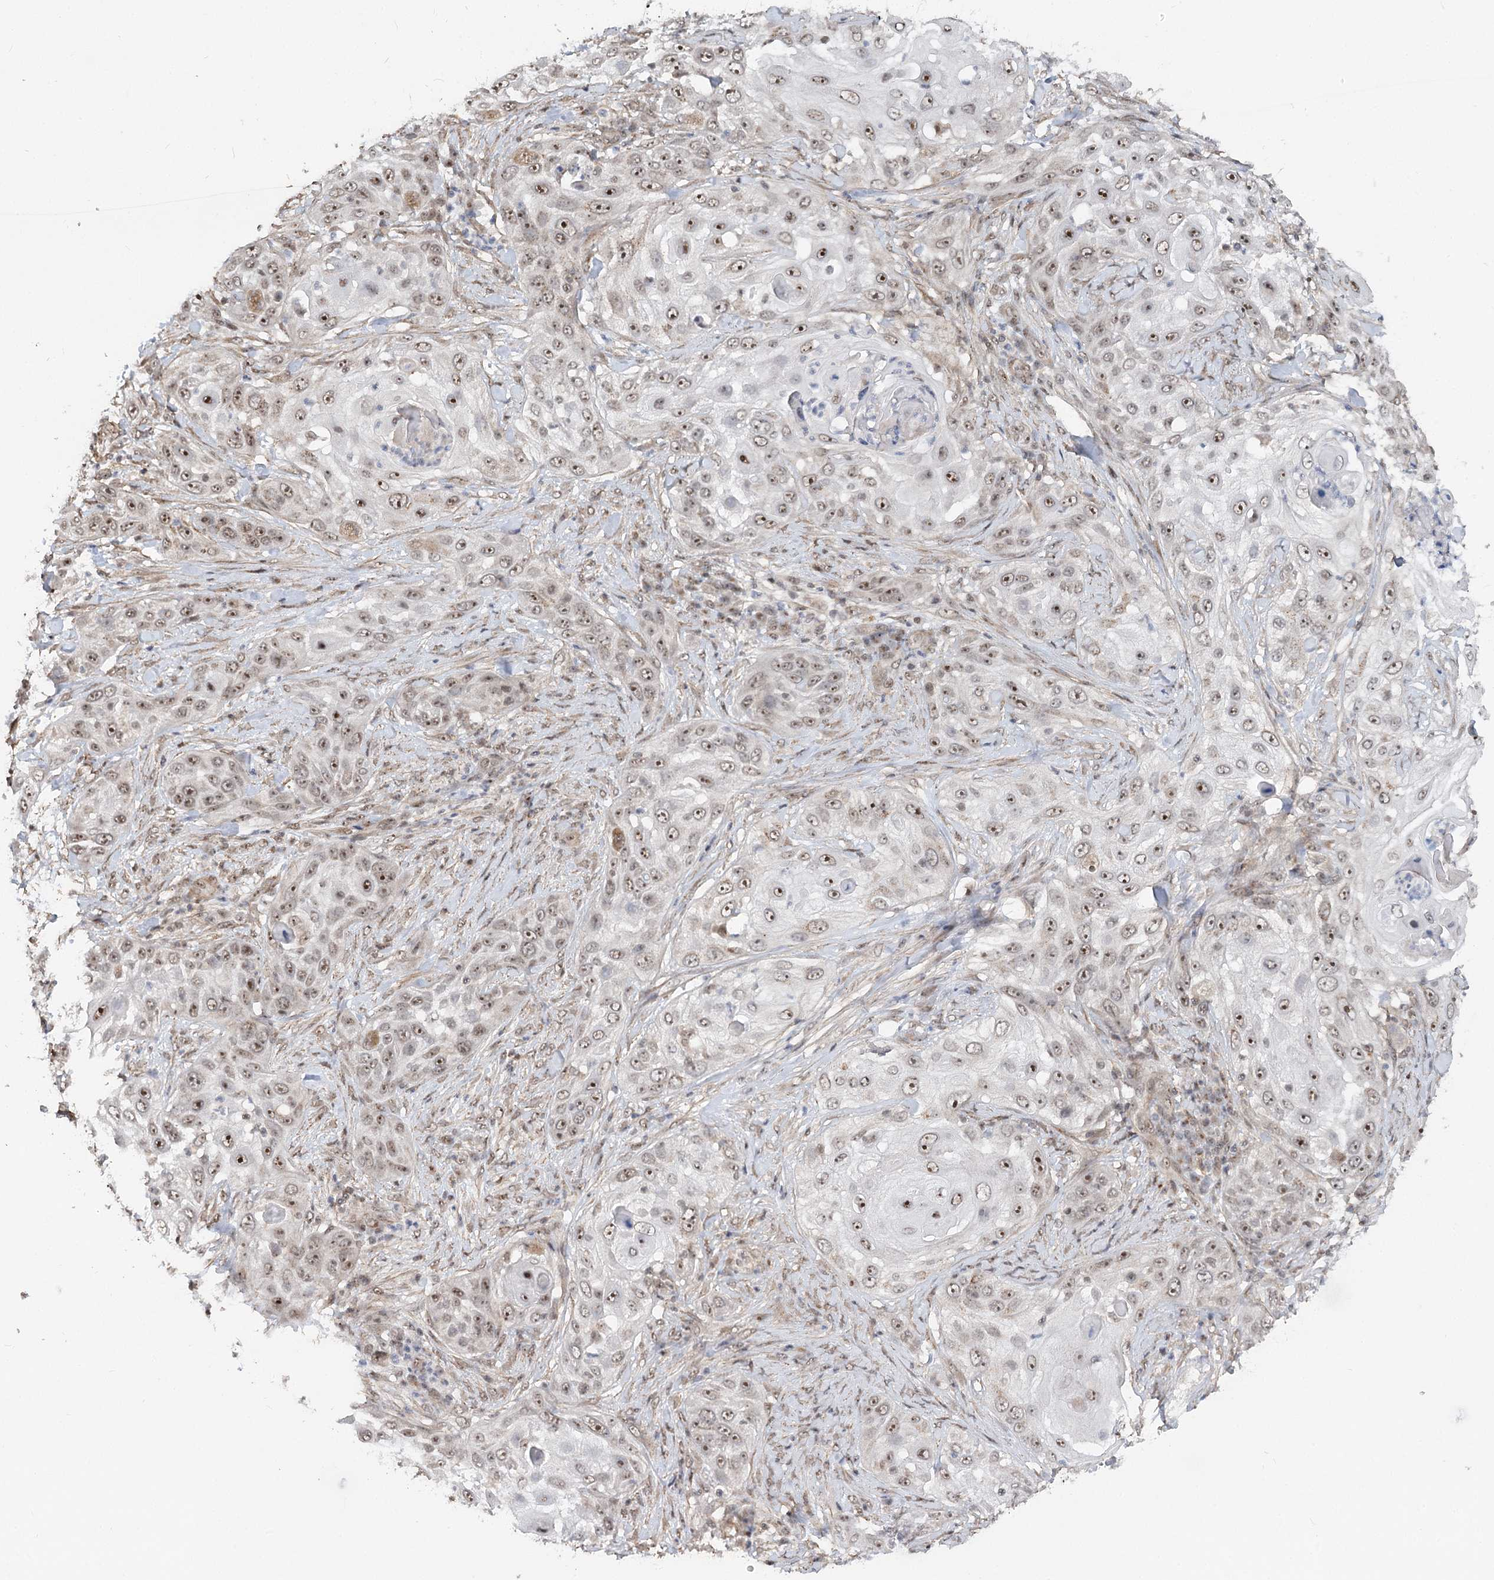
{"staining": {"intensity": "strong", "quantity": "25%-75%", "location": "nuclear"}, "tissue": "skin cancer", "cell_type": "Tumor cells", "image_type": "cancer", "snomed": [{"axis": "morphology", "description": "Squamous cell carcinoma, NOS"}, {"axis": "topography", "description": "Skin"}], "caption": "The micrograph demonstrates a brown stain indicating the presence of a protein in the nuclear of tumor cells in skin cancer.", "gene": "GNL3L", "patient": {"sex": "female", "age": 44}}